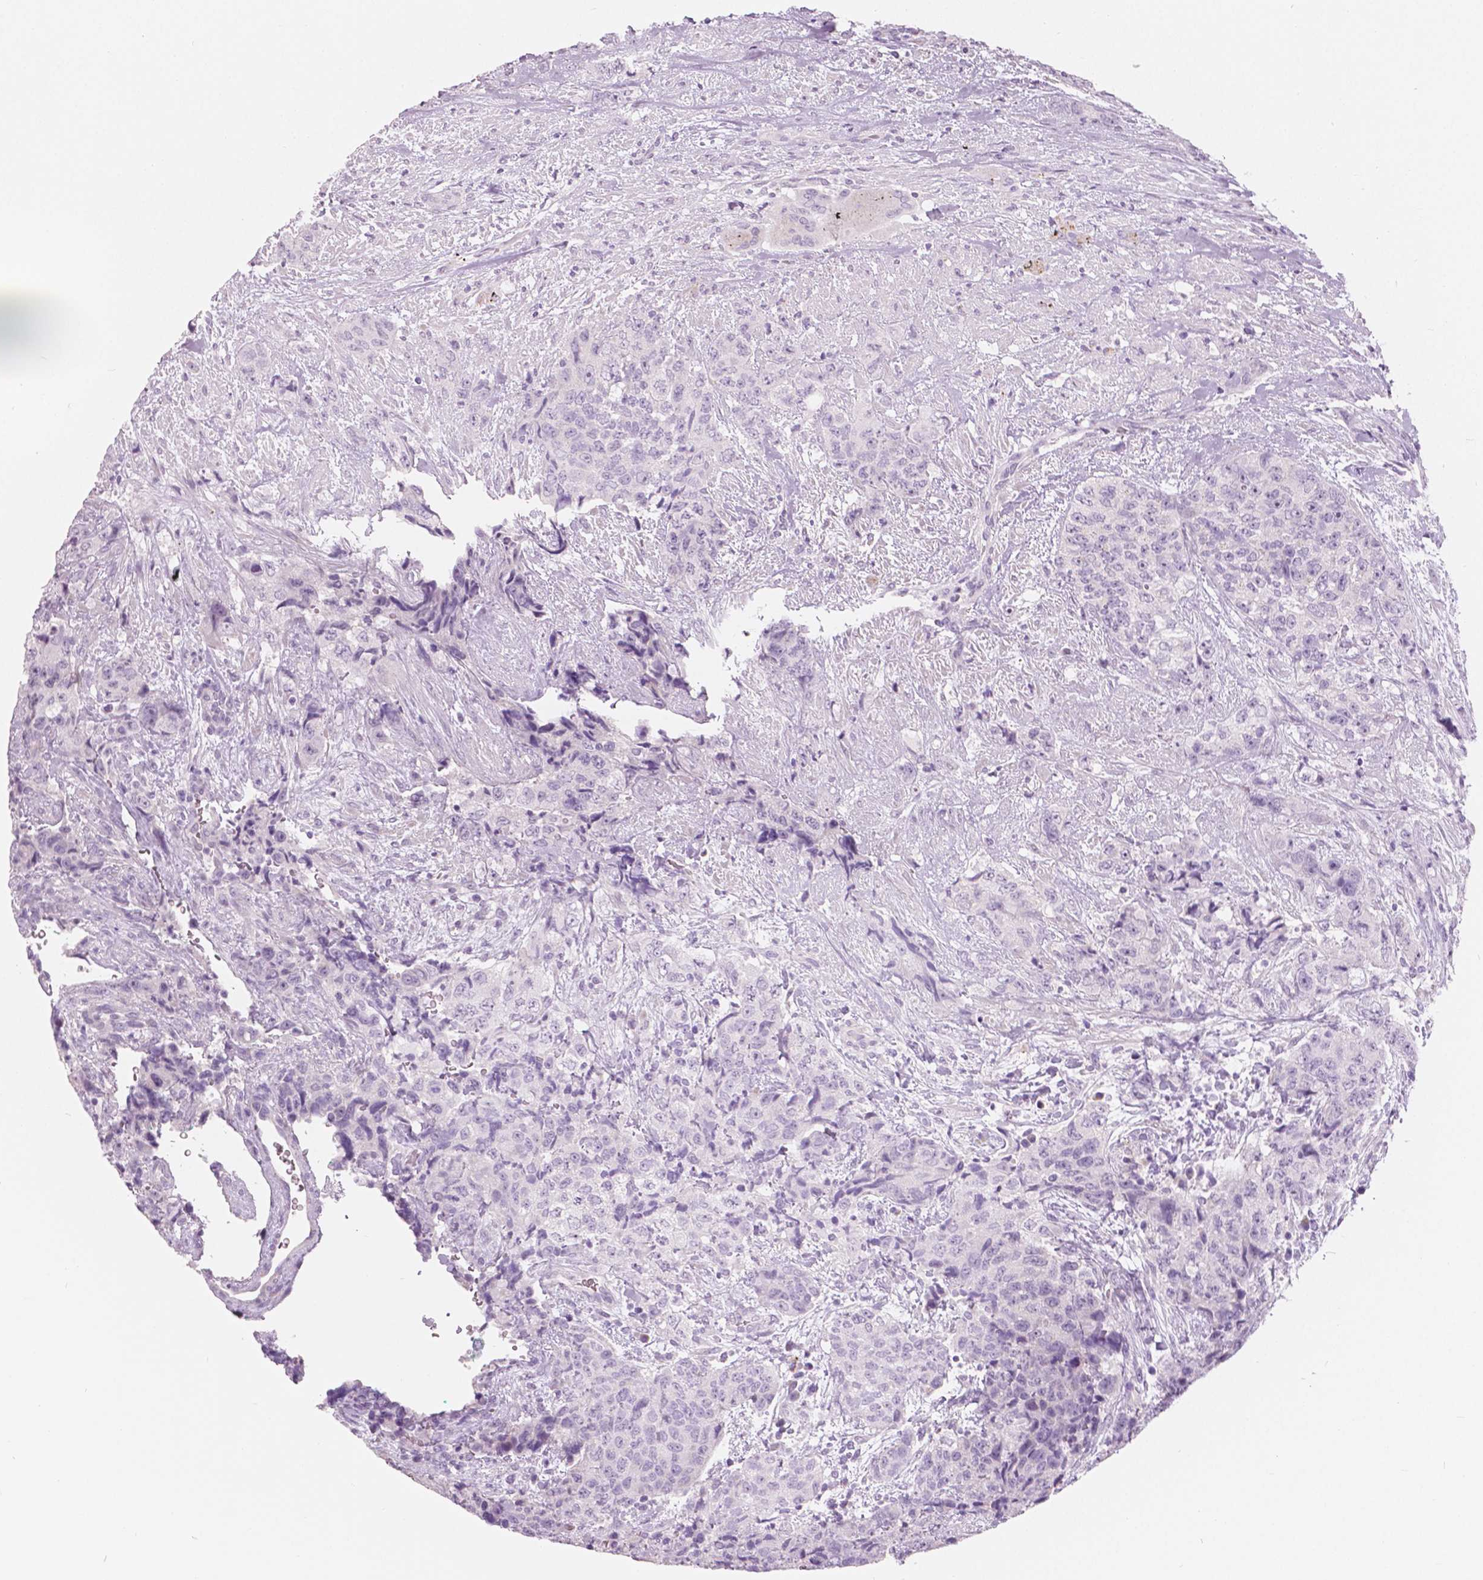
{"staining": {"intensity": "negative", "quantity": "none", "location": "none"}, "tissue": "urothelial cancer", "cell_type": "Tumor cells", "image_type": "cancer", "snomed": [{"axis": "morphology", "description": "Urothelial carcinoma, High grade"}, {"axis": "topography", "description": "Urinary bladder"}], "caption": "A high-resolution image shows IHC staining of high-grade urothelial carcinoma, which exhibits no significant staining in tumor cells.", "gene": "A4GNT", "patient": {"sex": "female", "age": 78}}